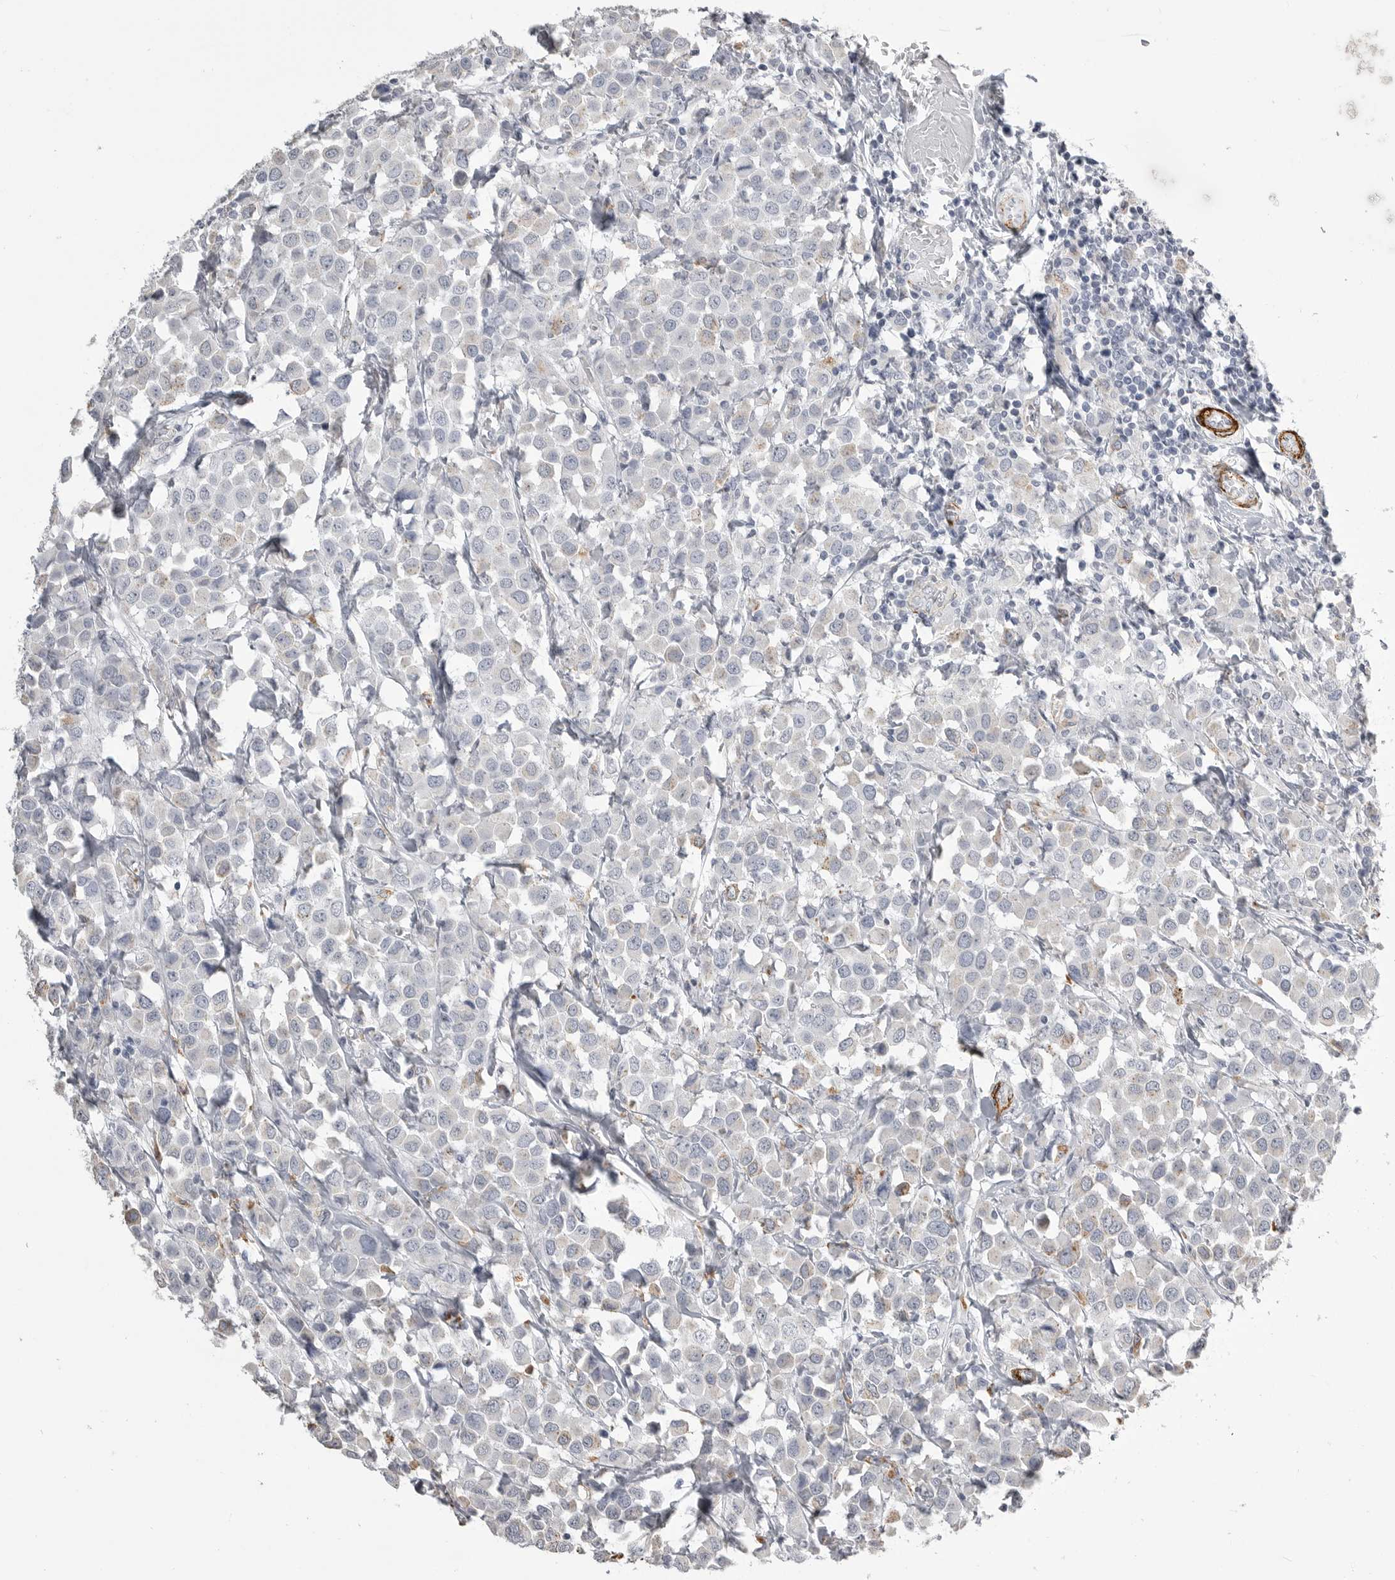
{"staining": {"intensity": "negative", "quantity": "none", "location": "none"}, "tissue": "breast cancer", "cell_type": "Tumor cells", "image_type": "cancer", "snomed": [{"axis": "morphology", "description": "Duct carcinoma"}, {"axis": "topography", "description": "Breast"}], "caption": "Tumor cells show no significant expression in intraductal carcinoma (breast). (Stains: DAB (3,3'-diaminobenzidine) immunohistochemistry with hematoxylin counter stain, Microscopy: brightfield microscopy at high magnification).", "gene": "AOC3", "patient": {"sex": "female", "age": 61}}